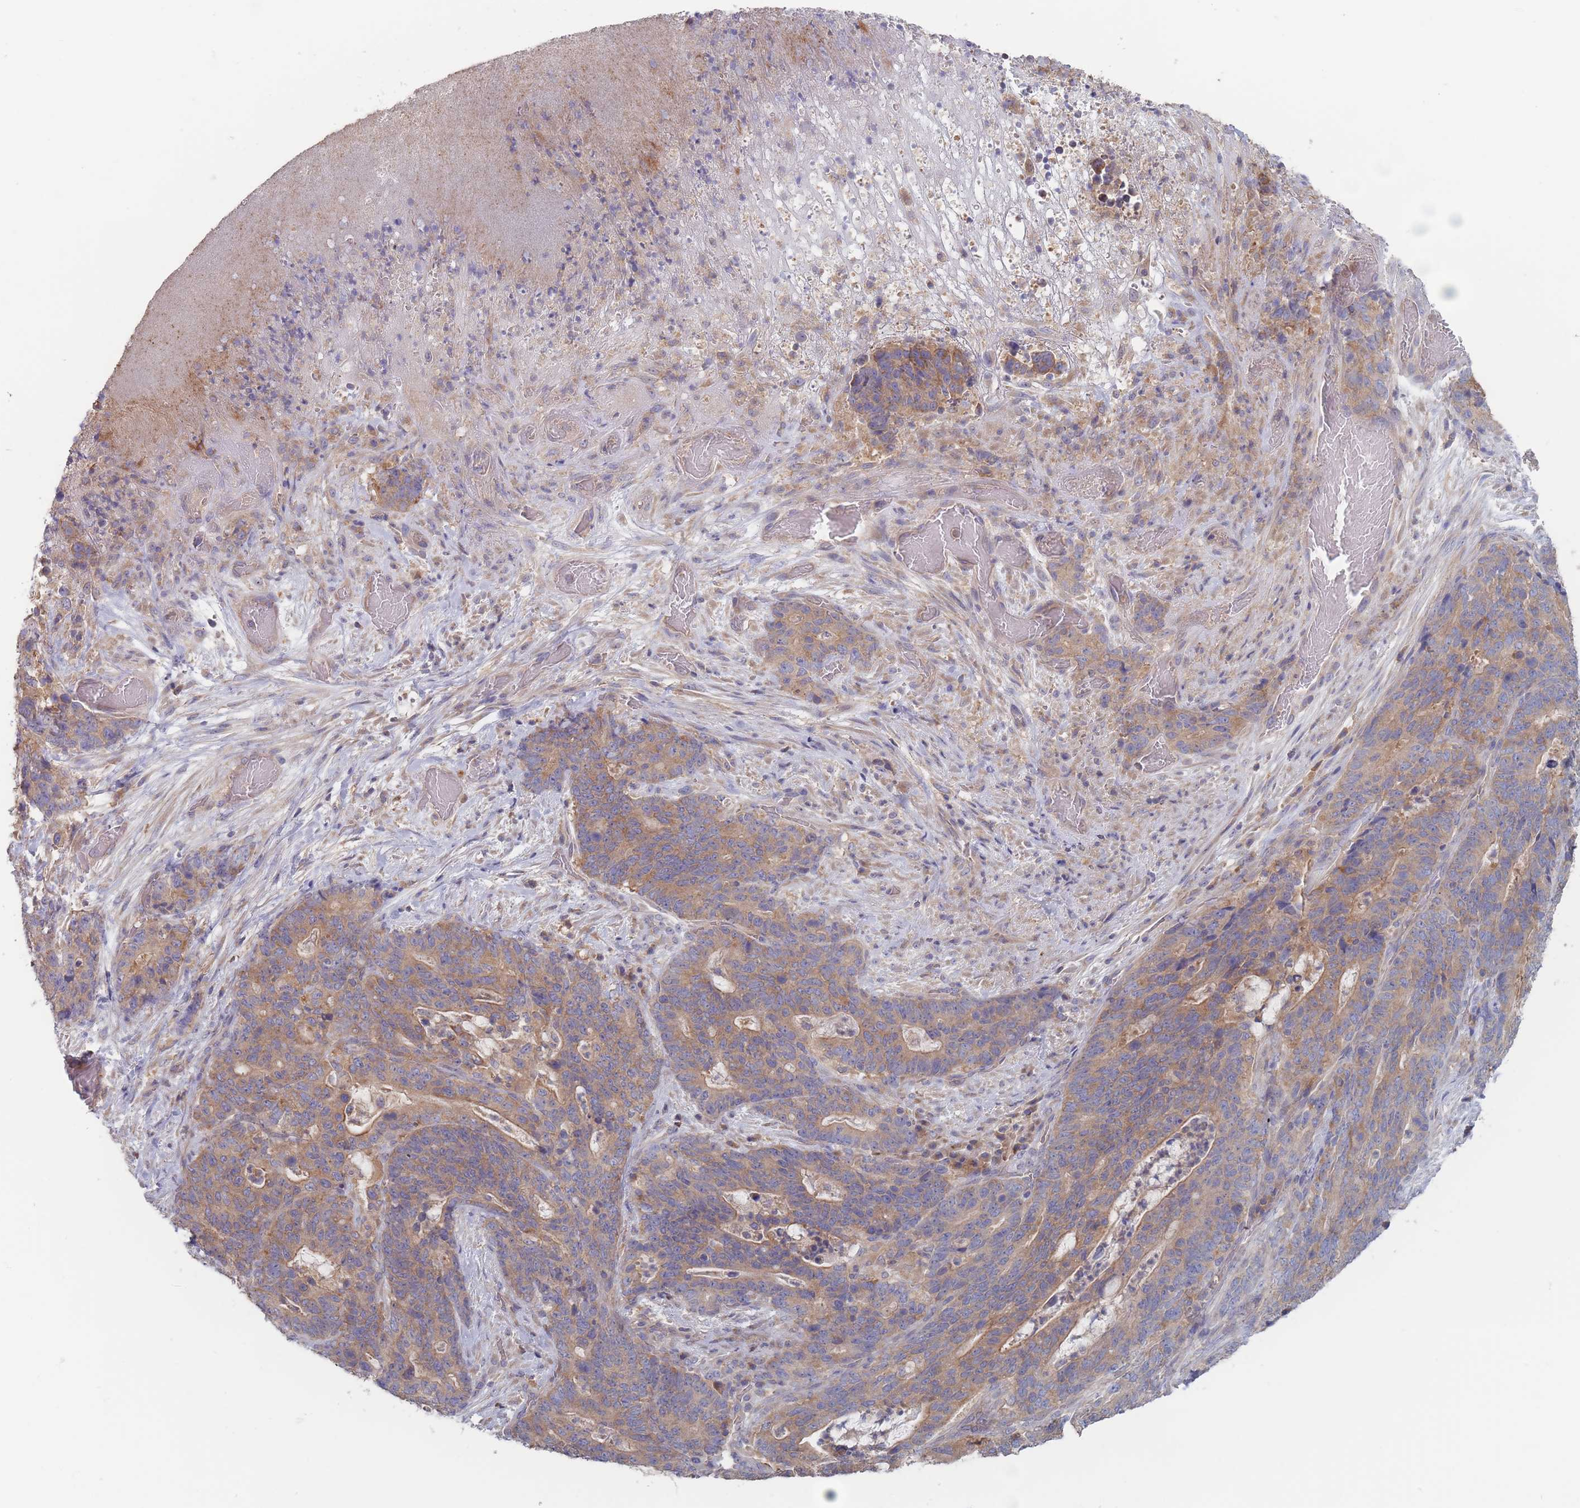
{"staining": {"intensity": "moderate", "quantity": ">75%", "location": "cytoplasmic/membranous"}, "tissue": "stomach cancer", "cell_type": "Tumor cells", "image_type": "cancer", "snomed": [{"axis": "morphology", "description": "Normal tissue, NOS"}, {"axis": "morphology", "description": "Adenocarcinoma, NOS"}, {"axis": "topography", "description": "Stomach"}], "caption": "Stomach cancer stained with DAB immunohistochemistry displays medium levels of moderate cytoplasmic/membranous positivity in approximately >75% of tumor cells. The staining is performed using DAB brown chromogen to label protein expression. The nuclei are counter-stained blue using hematoxylin.", "gene": "EFCC1", "patient": {"sex": "female", "age": 64}}